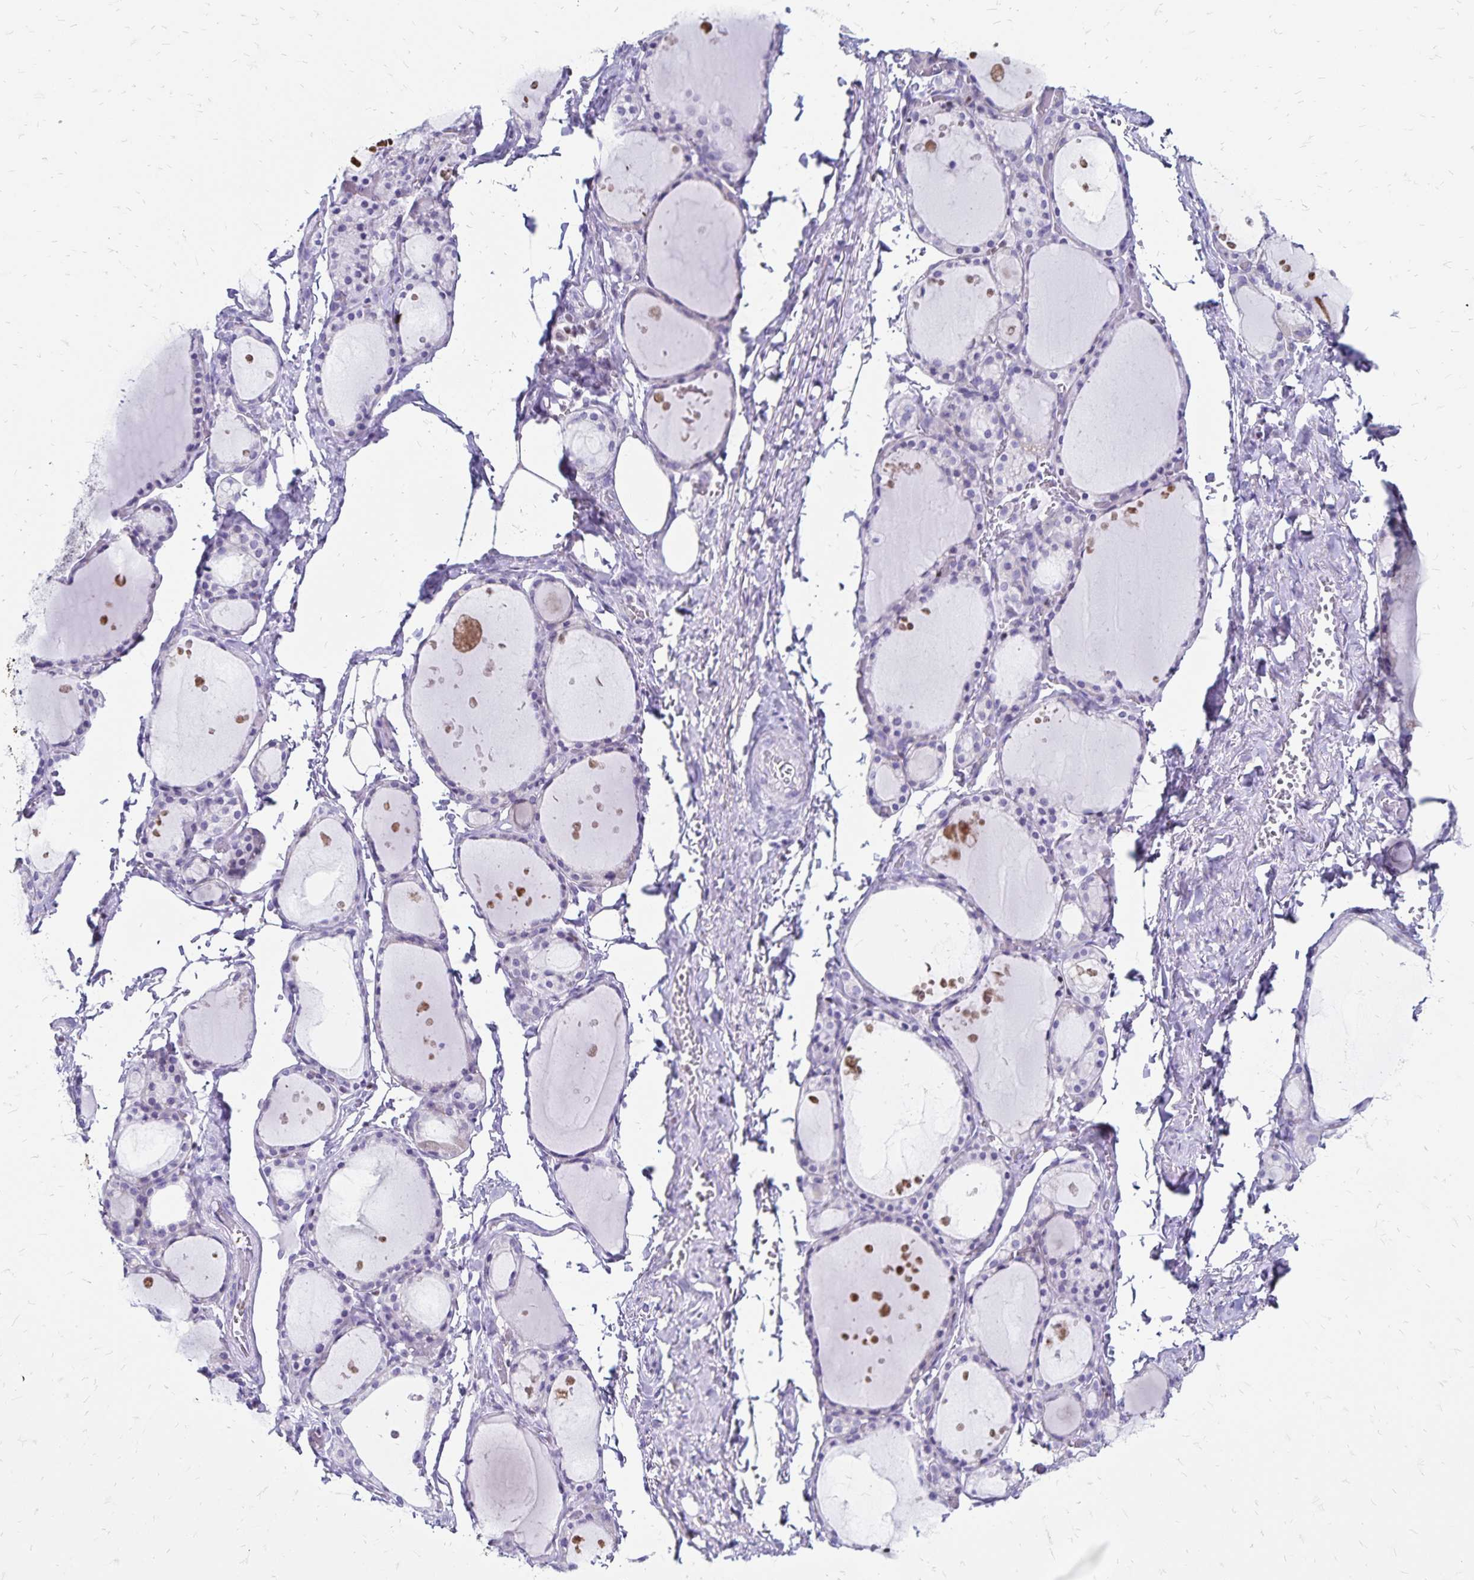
{"staining": {"intensity": "negative", "quantity": "none", "location": "none"}, "tissue": "thyroid gland", "cell_type": "Glandular cells", "image_type": "normal", "snomed": [{"axis": "morphology", "description": "Normal tissue, NOS"}, {"axis": "topography", "description": "Thyroid gland"}], "caption": "A high-resolution micrograph shows IHC staining of normal thyroid gland, which exhibits no significant expression in glandular cells.", "gene": "IKZF1", "patient": {"sex": "male", "age": 68}}